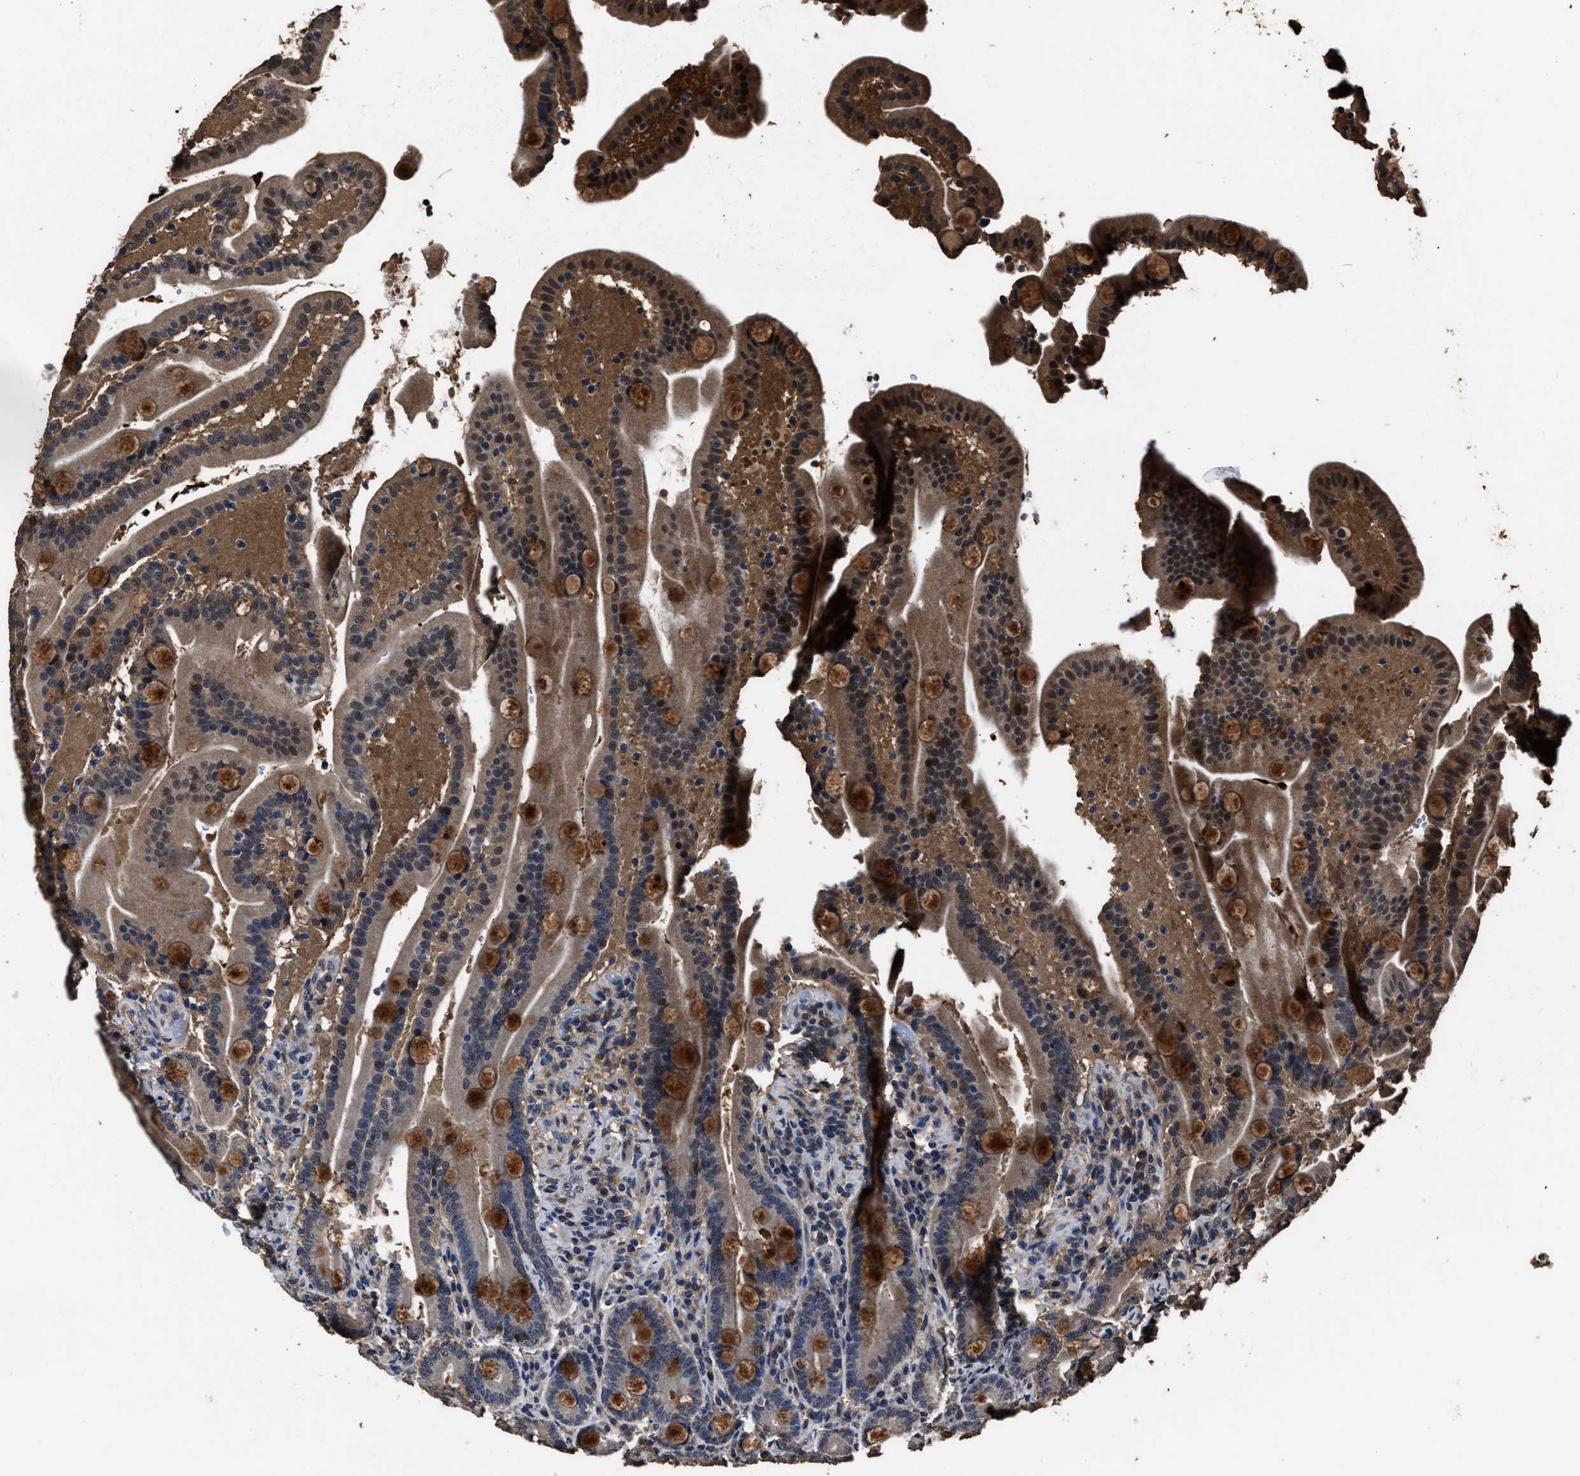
{"staining": {"intensity": "moderate", "quantity": "25%-75%", "location": "cytoplasmic/membranous"}, "tissue": "duodenum", "cell_type": "Glandular cells", "image_type": "normal", "snomed": [{"axis": "morphology", "description": "Normal tissue, NOS"}, {"axis": "topography", "description": "Duodenum"}], "caption": "Moderate cytoplasmic/membranous staining is identified in approximately 25%-75% of glandular cells in benign duodenum.", "gene": "RSBN1L", "patient": {"sex": "male", "age": 54}}